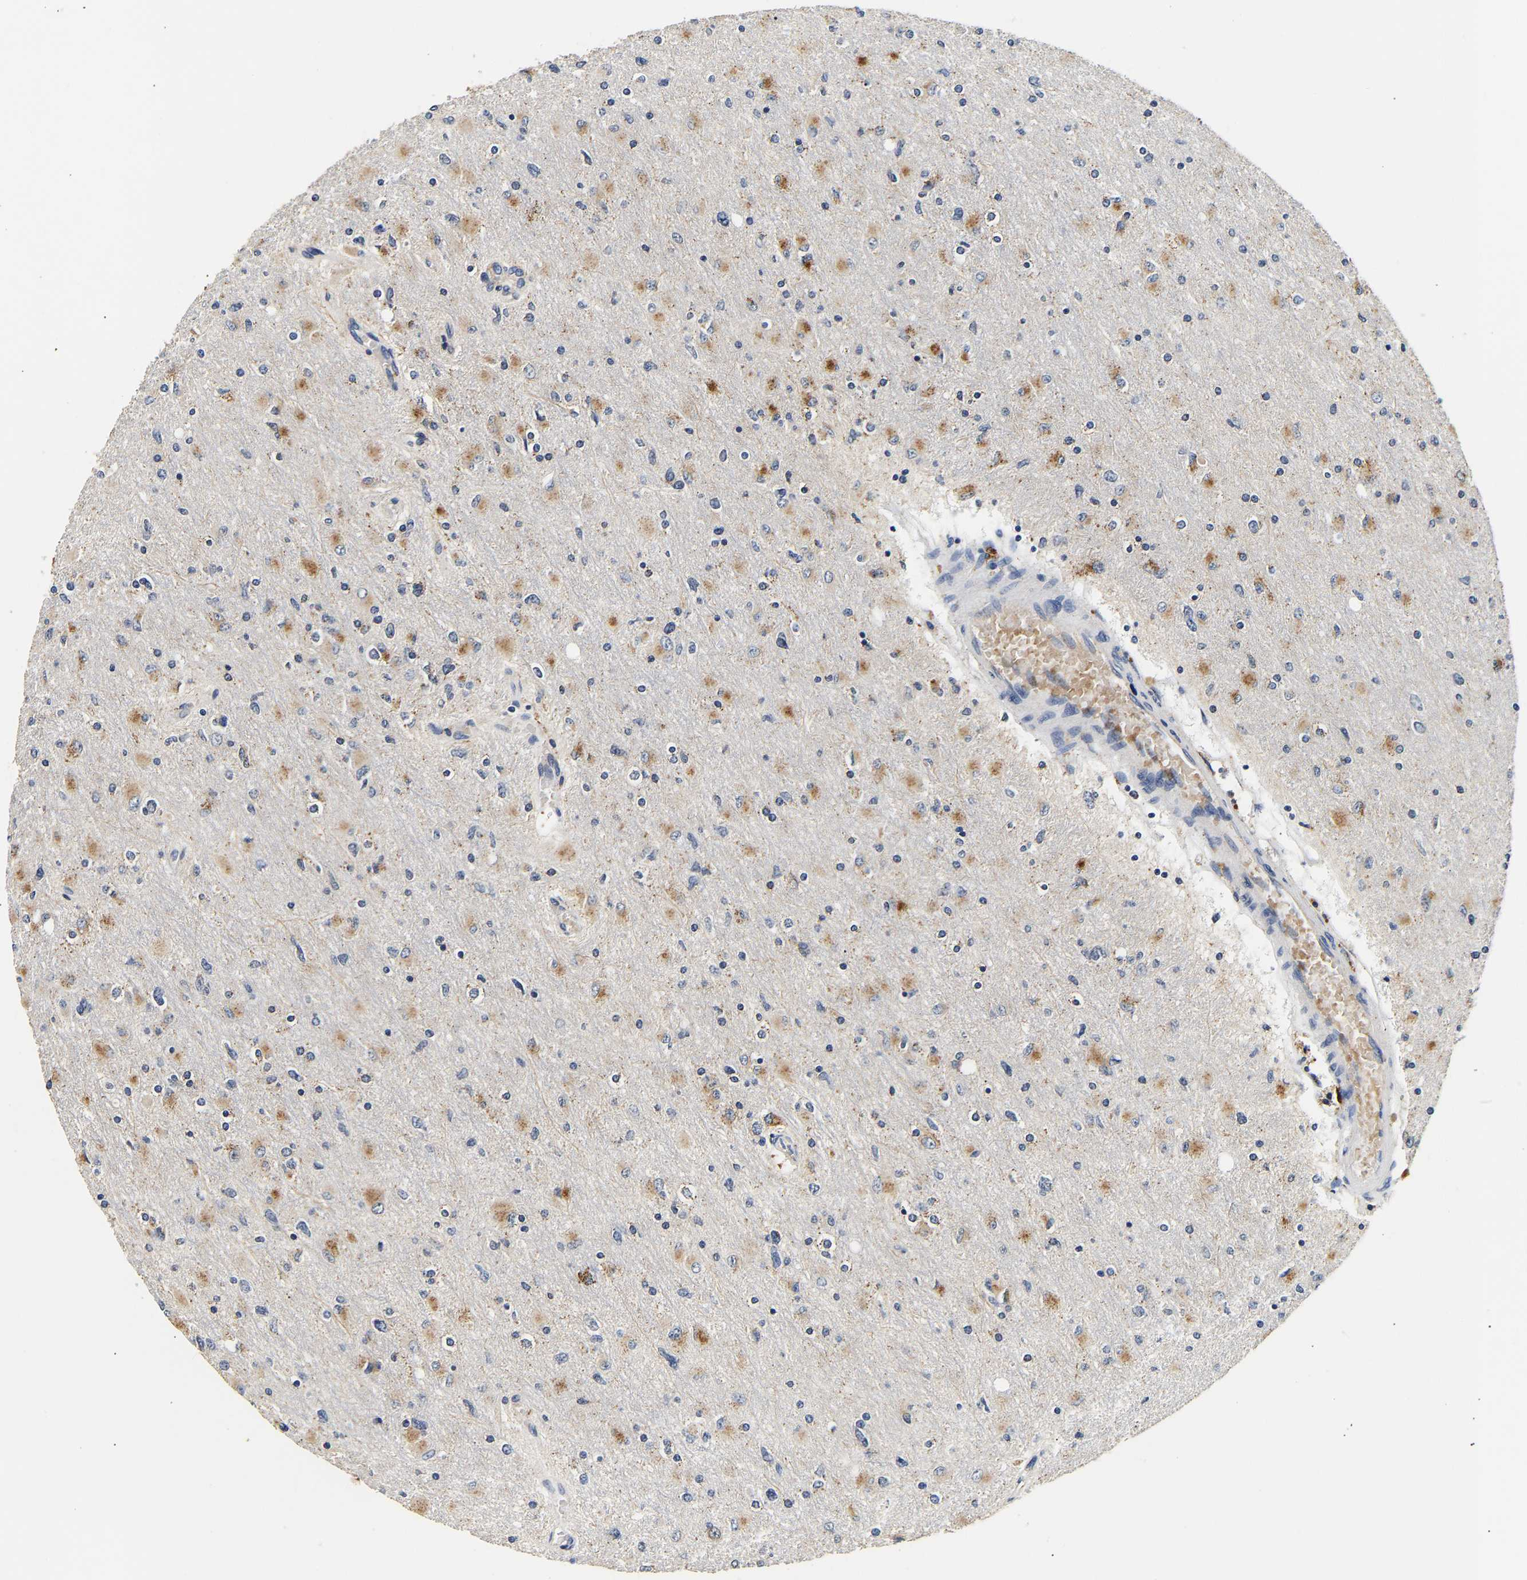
{"staining": {"intensity": "moderate", "quantity": "25%-75%", "location": "cytoplasmic/membranous"}, "tissue": "glioma", "cell_type": "Tumor cells", "image_type": "cancer", "snomed": [{"axis": "morphology", "description": "Glioma, malignant, High grade"}, {"axis": "topography", "description": "Cerebral cortex"}], "caption": "Glioma stained for a protein (brown) reveals moderate cytoplasmic/membranous positive expression in approximately 25%-75% of tumor cells.", "gene": "SMU1", "patient": {"sex": "female", "age": 36}}